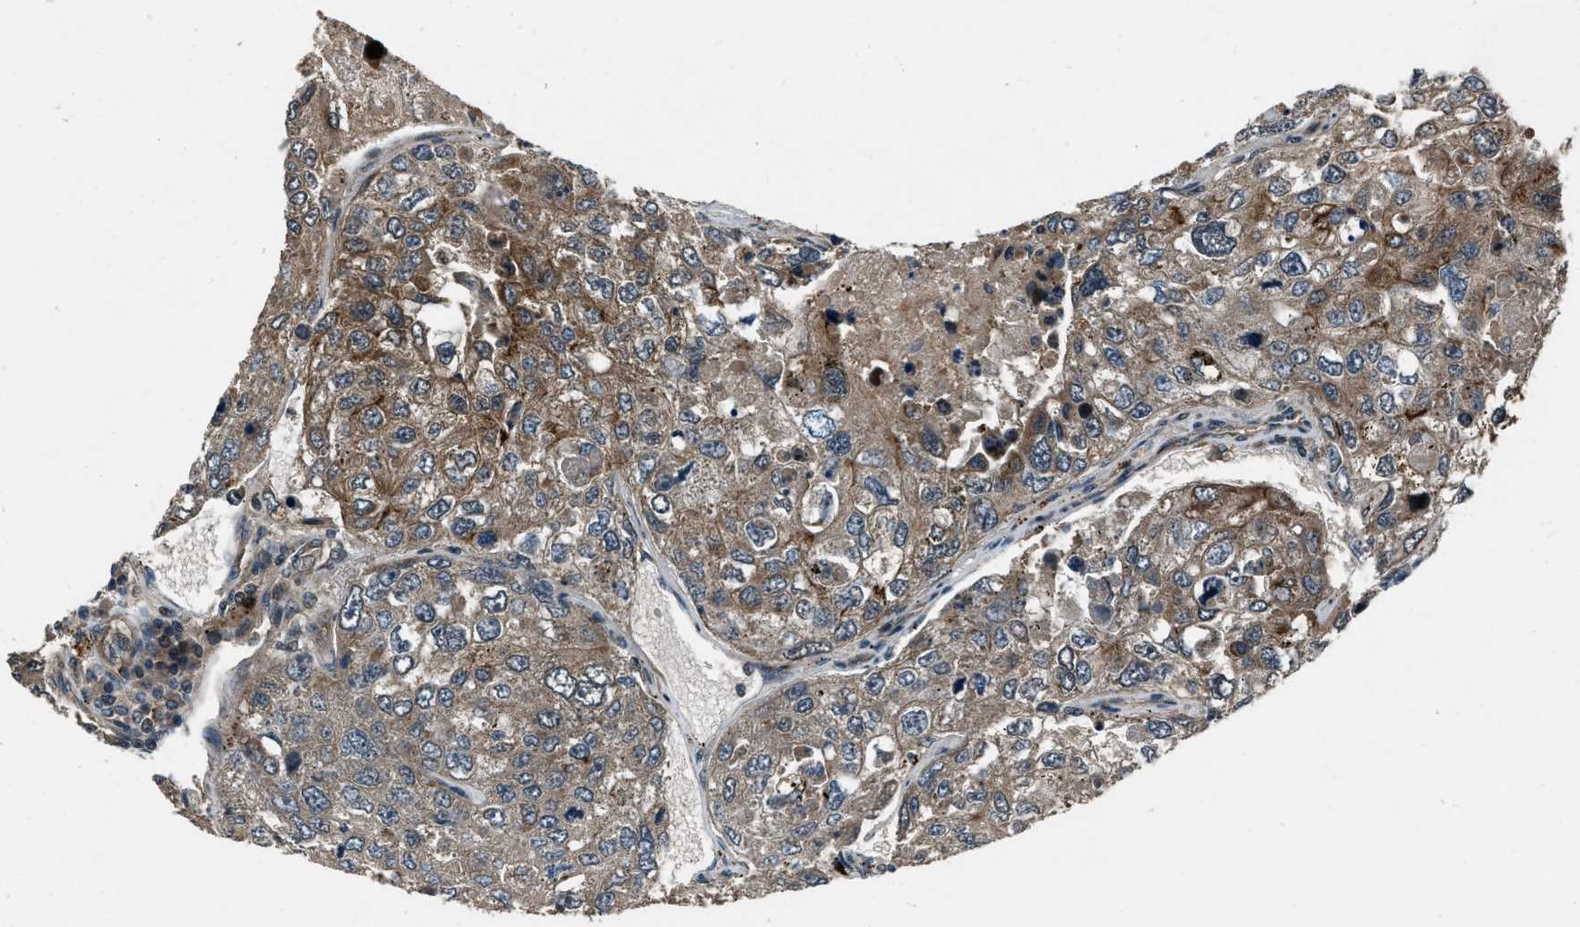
{"staining": {"intensity": "moderate", "quantity": ">75%", "location": "cytoplasmic/membranous"}, "tissue": "urothelial cancer", "cell_type": "Tumor cells", "image_type": "cancer", "snomed": [{"axis": "morphology", "description": "Urothelial carcinoma, High grade"}, {"axis": "topography", "description": "Lymph node"}, {"axis": "topography", "description": "Urinary bladder"}], "caption": "Human urothelial cancer stained with a protein marker demonstrates moderate staining in tumor cells.", "gene": "IRAK4", "patient": {"sex": "male", "age": 51}}